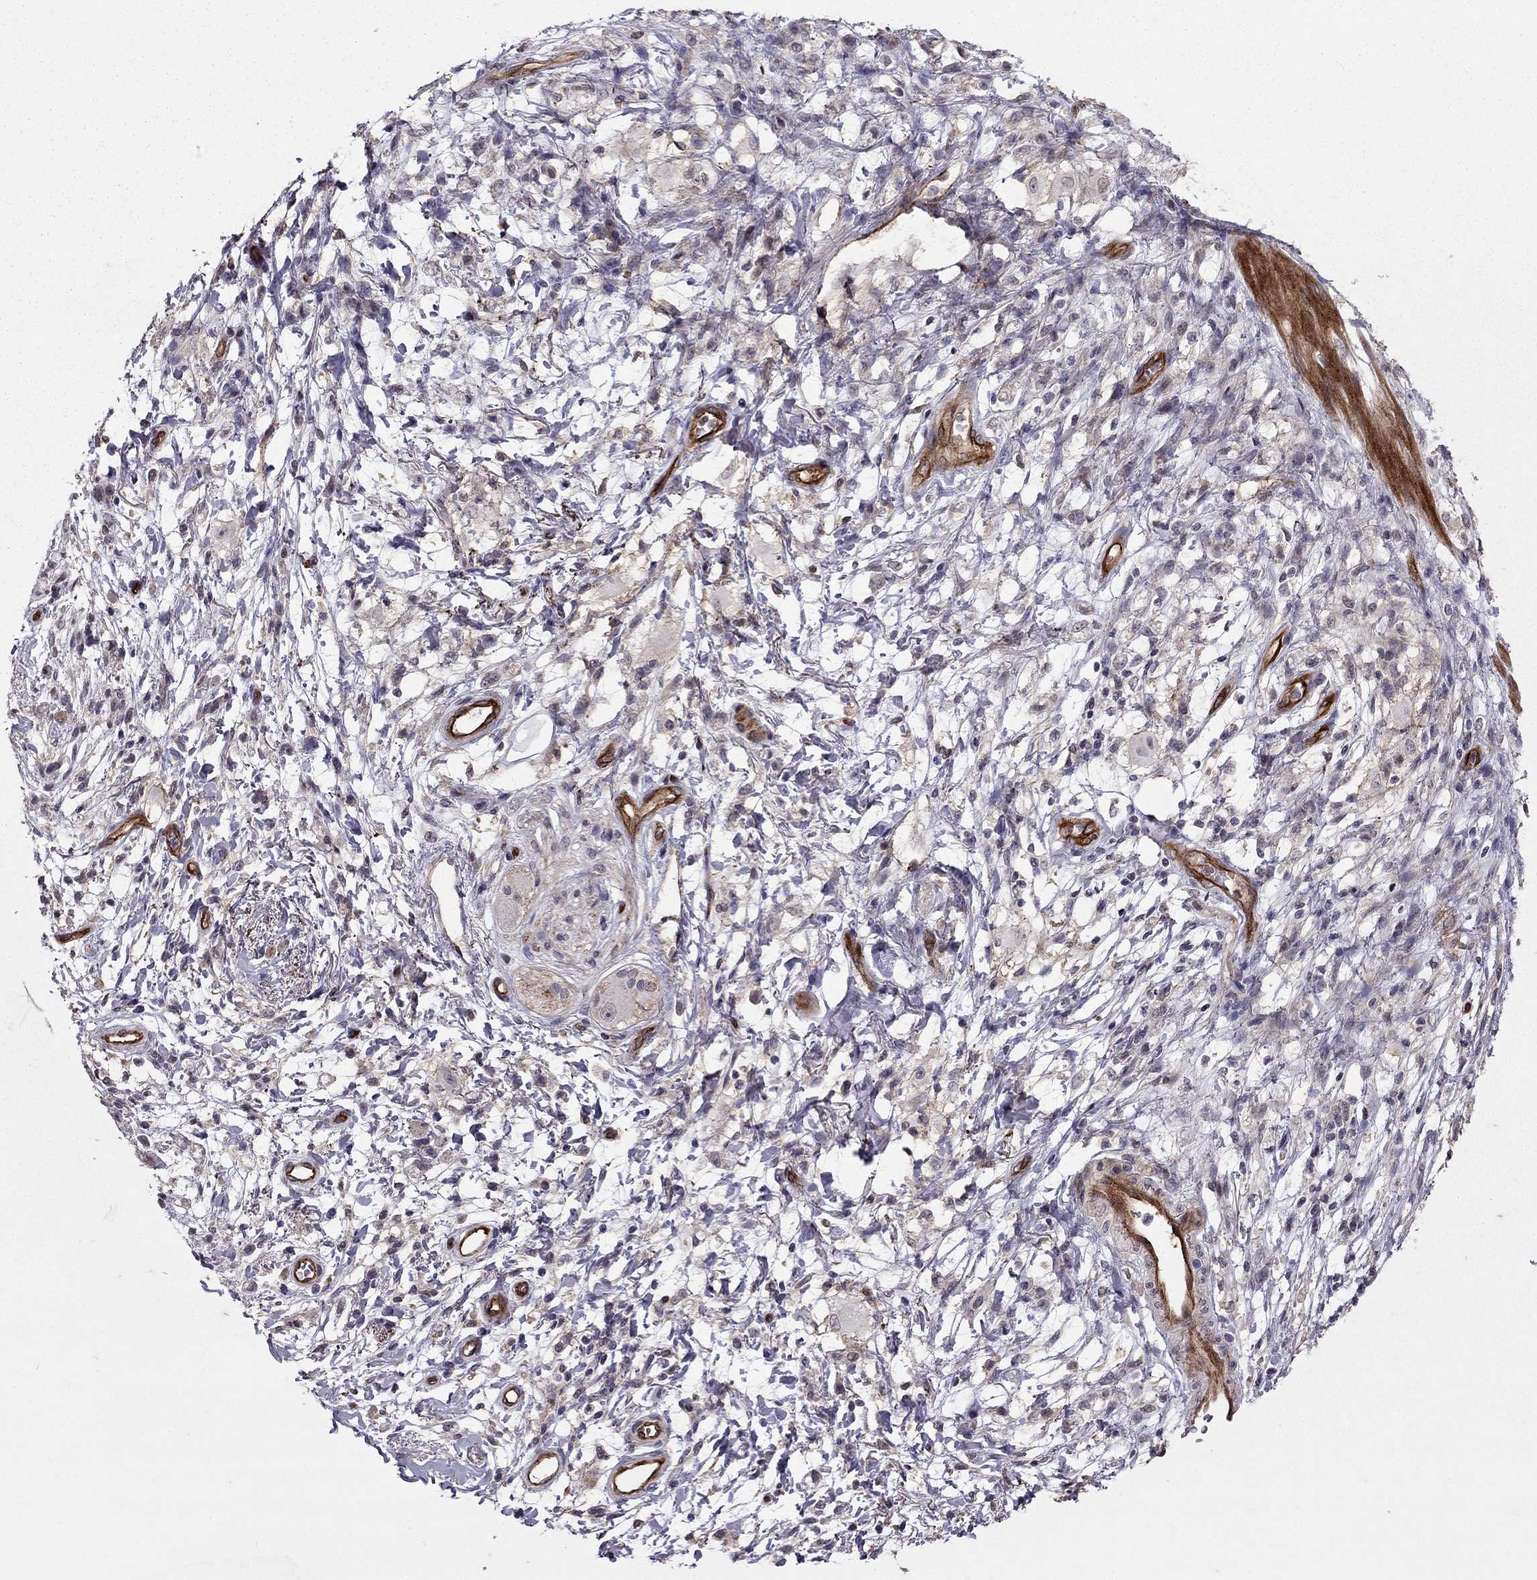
{"staining": {"intensity": "negative", "quantity": "none", "location": "none"}, "tissue": "stomach cancer", "cell_type": "Tumor cells", "image_type": "cancer", "snomed": [{"axis": "morphology", "description": "Adenocarcinoma, NOS"}, {"axis": "topography", "description": "Stomach"}], "caption": "IHC photomicrograph of human stomach adenocarcinoma stained for a protein (brown), which displays no staining in tumor cells. (DAB immunohistochemistry (IHC) visualized using brightfield microscopy, high magnification).", "gene": "RASIP1", "patient": {"sex": "female", "age": 60}}